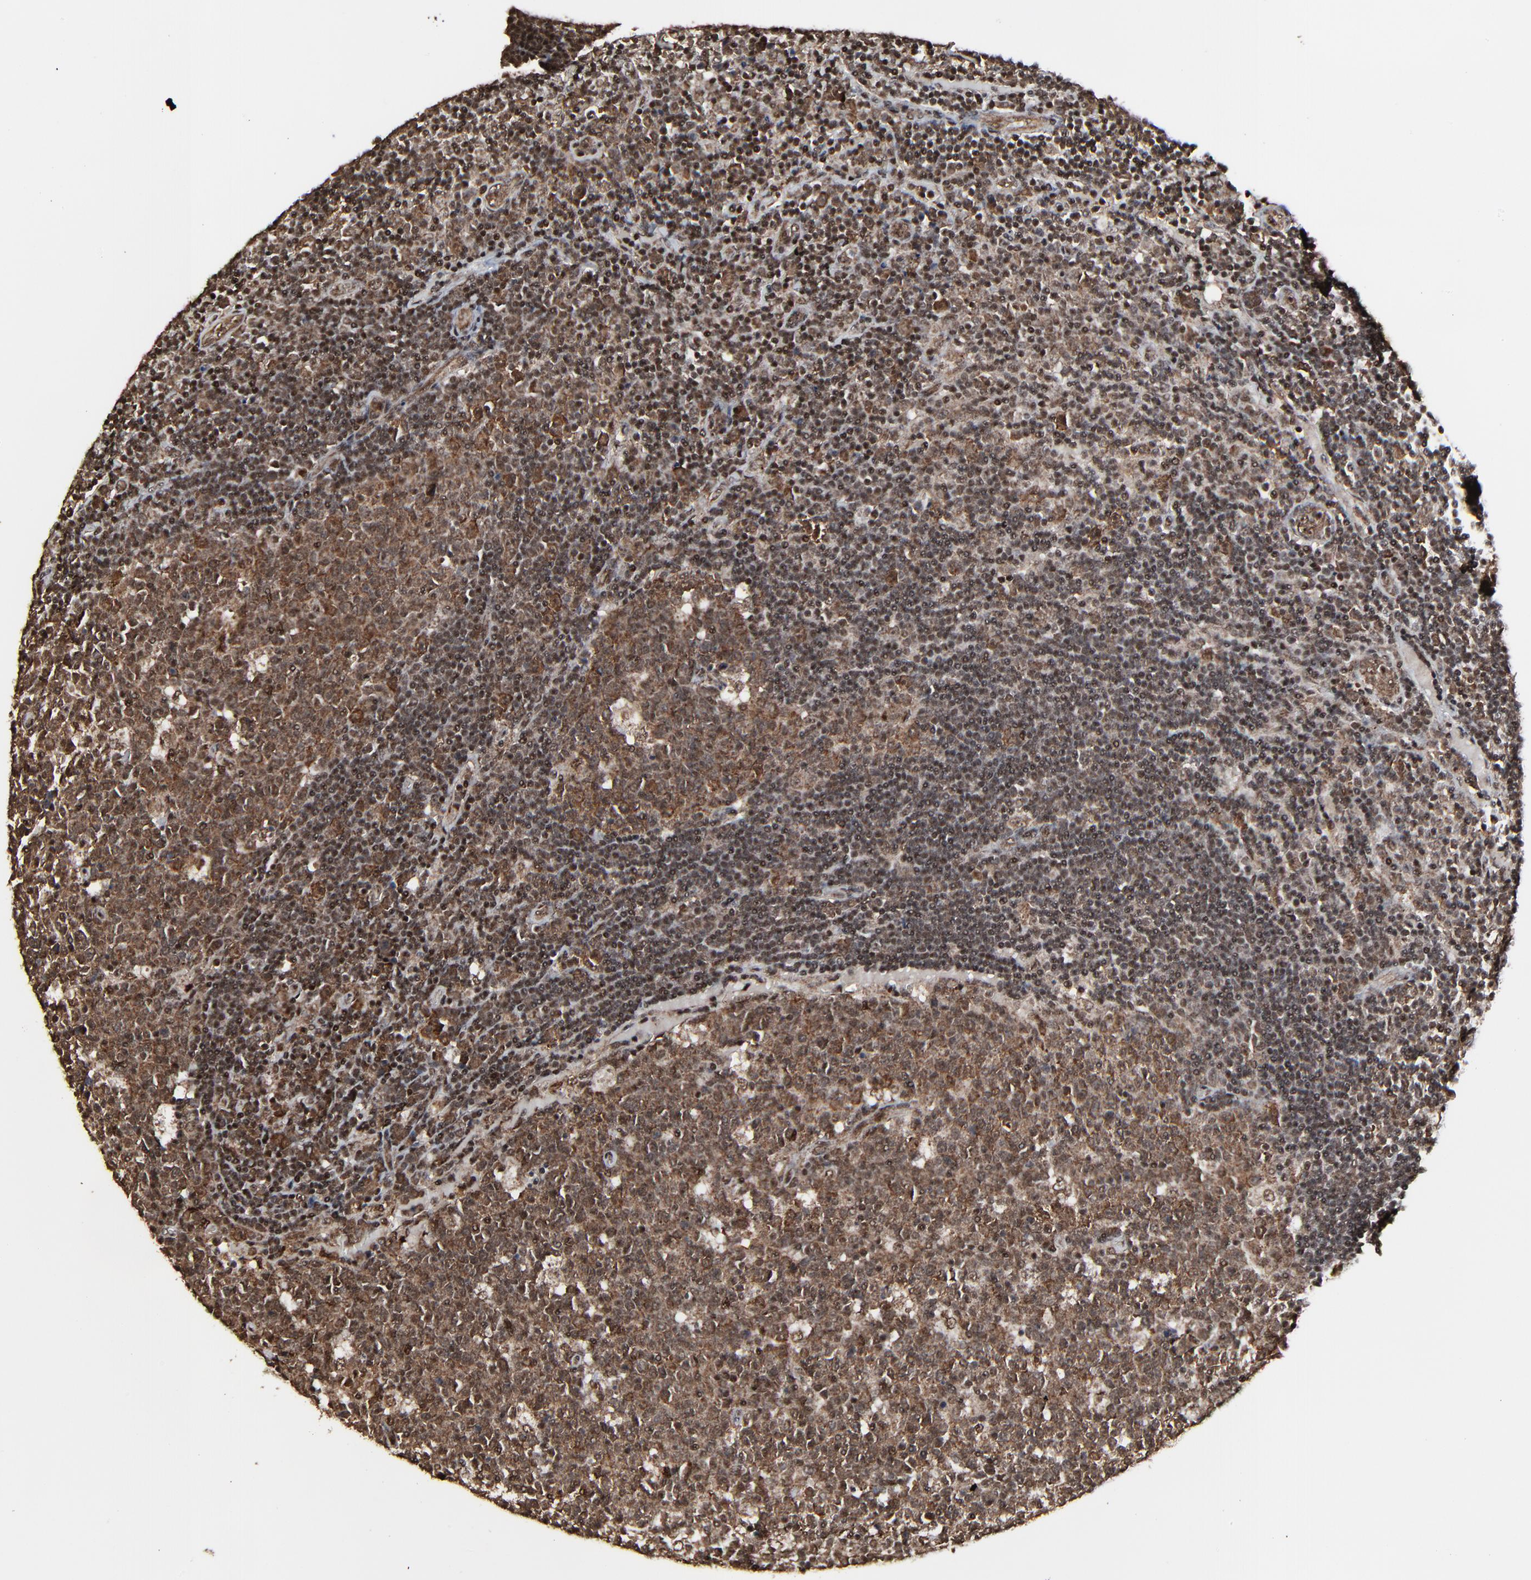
{"staining": {"intensity": "strong", "quantity": ">75%", "location": "cytoplasmic/membranous,nuclear"}, "tissue": "lymph node", "cell_type": "Germinal center cells", "image_type": "normal", "snomed": [{"axis": "morphology", "description": "Normal tissue, NOS"}, {"axis": "topography", "description": "Lymph node"}, {"axis": "topography", "description": "Salivary gland"}], "caption": "A brown stain highlights strong cytoplasmic/membranous,nuclear staining of a protein in germinal center cells of benign human lymph node. The protein is shown in brown color, while the nuclei are stained blue.", "gene": "RHOJ", "patient": {"sex": "male", "age": 8}}